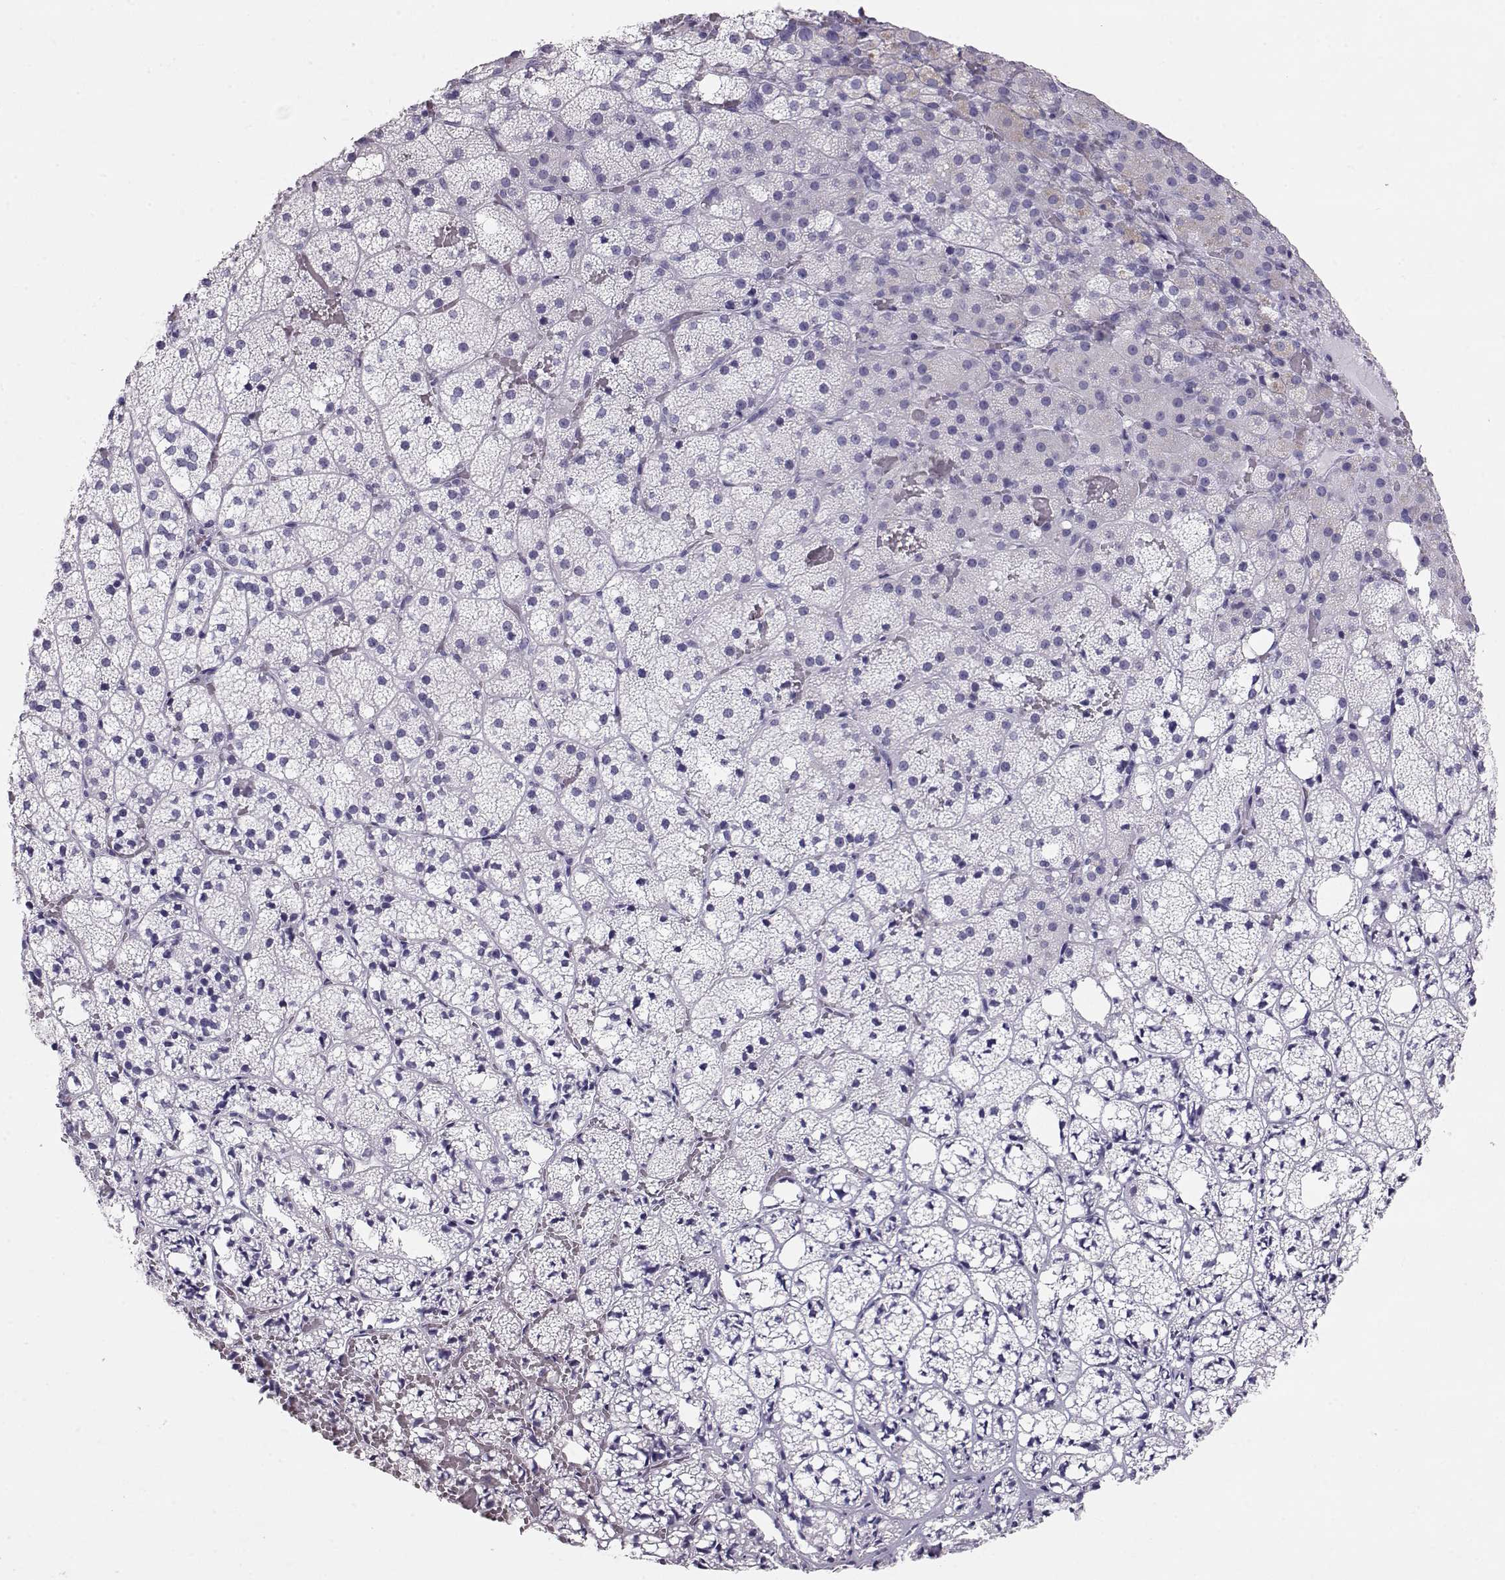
{"staining": {"intensity": "negative", "quantity": "none", "location": "none"}, "tissue": "adrenal gland", "cell_type": "Glandular cells", "image_type": "normal", "snomed": [{"axis": "morphology", "description": "Normal tissue, NOS"}, {"axis": "topography", "description": "Adrenal gland"}], "caption": "A high-resolution photomicrograph shows IHC staining of unremarkable adrenal gland, which displays no significant staining in glandular cells.", "gene": "RD3", "patient": {"sex": "male", "age": 53}}